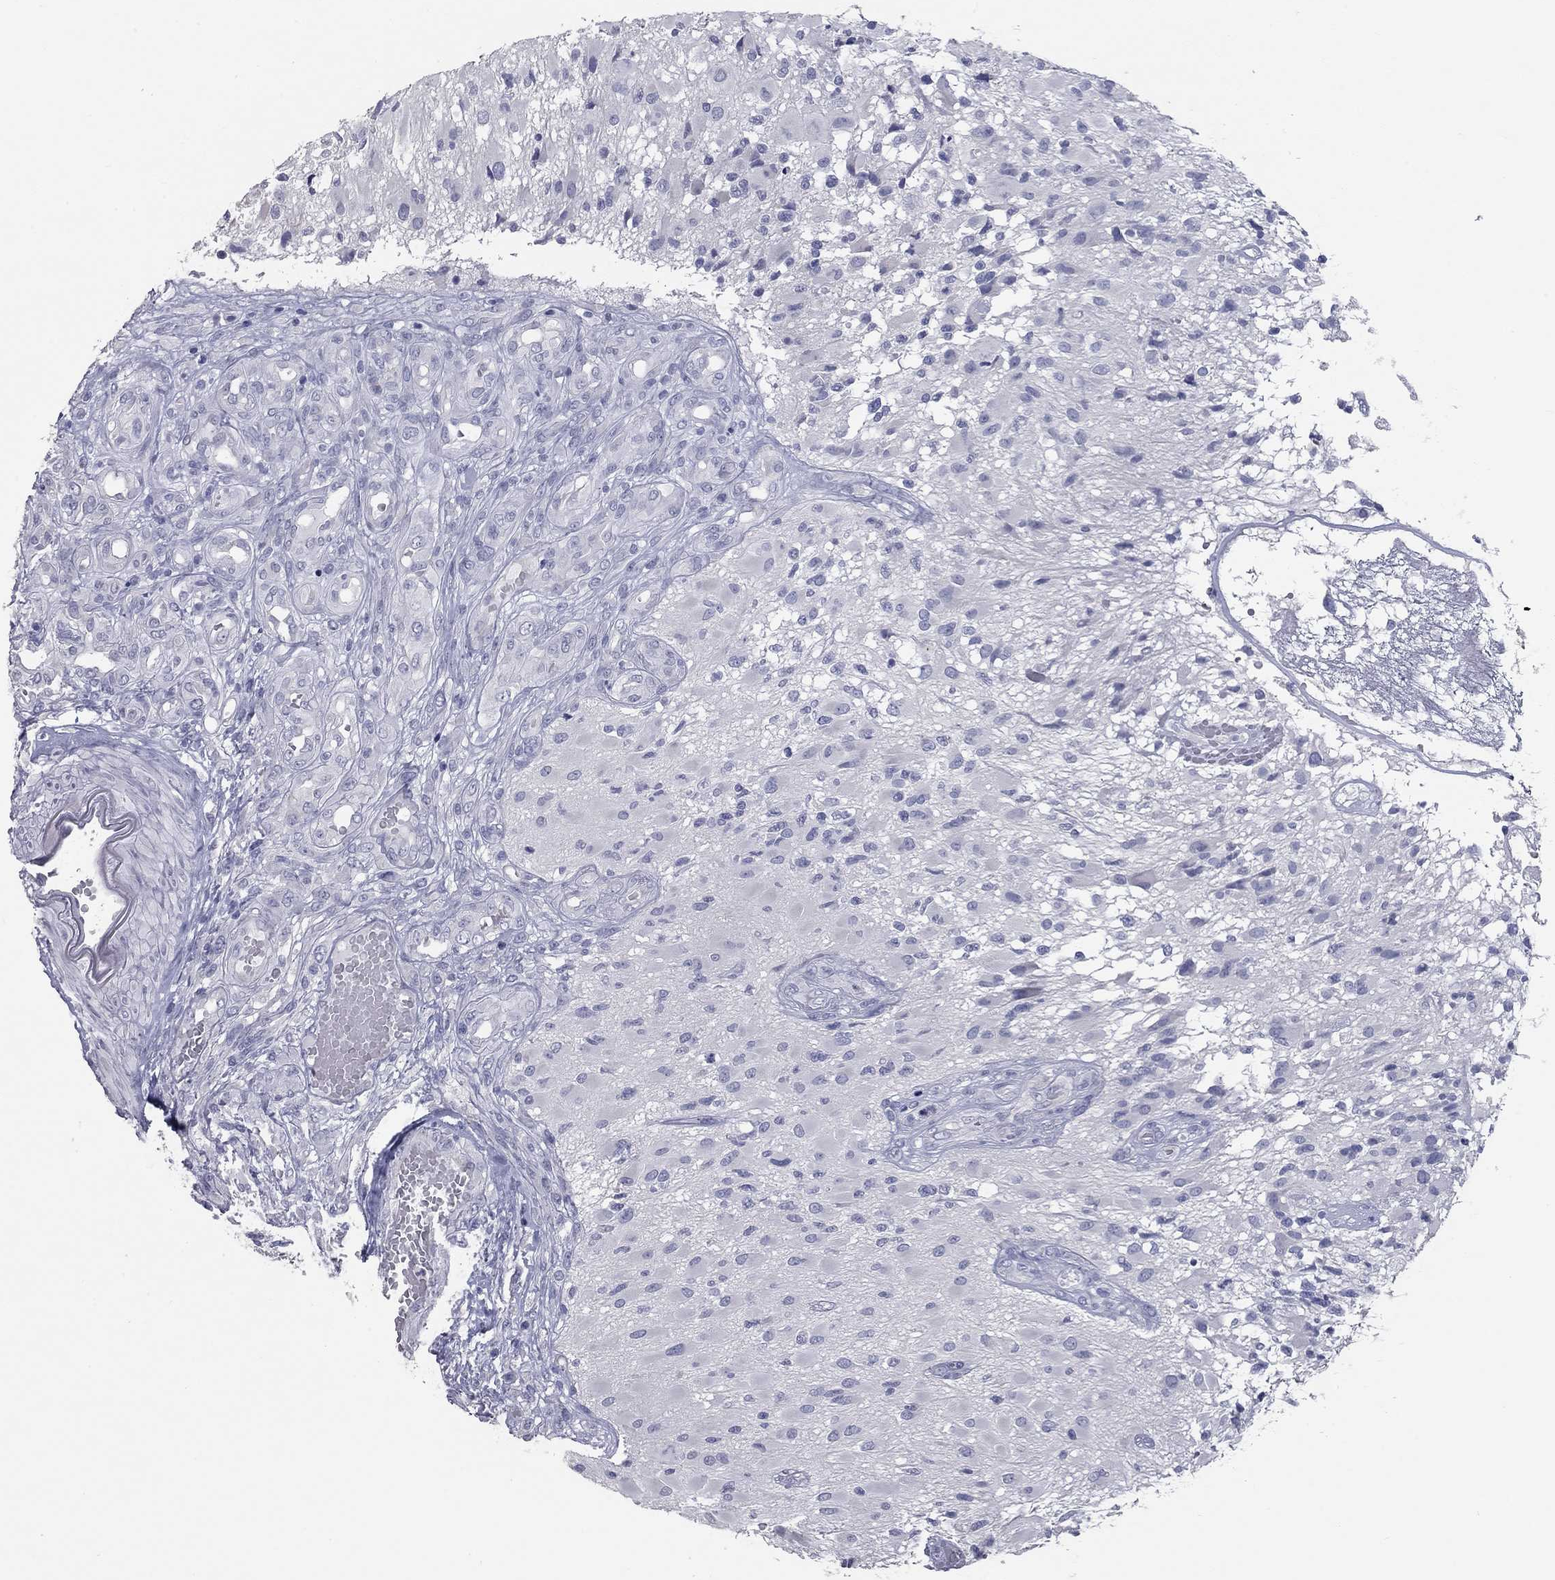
{"staining": {"intensity": "negative", "quantity": "none", "location": "none"}, "tissue": "glioma", "cell_type": "Tumor cells", "image_type": "cancer", "snomed": [{"axis": "morphology", "description": "Glioma, malignant, High grade"}, {"axis": "topography", "description": "Brain"}], "caption": "There is no significant expression in tumor cells of malignant glioma (high-grade).", "gene": "TAC1", "patient": {"sex": "female", "age": 63}}